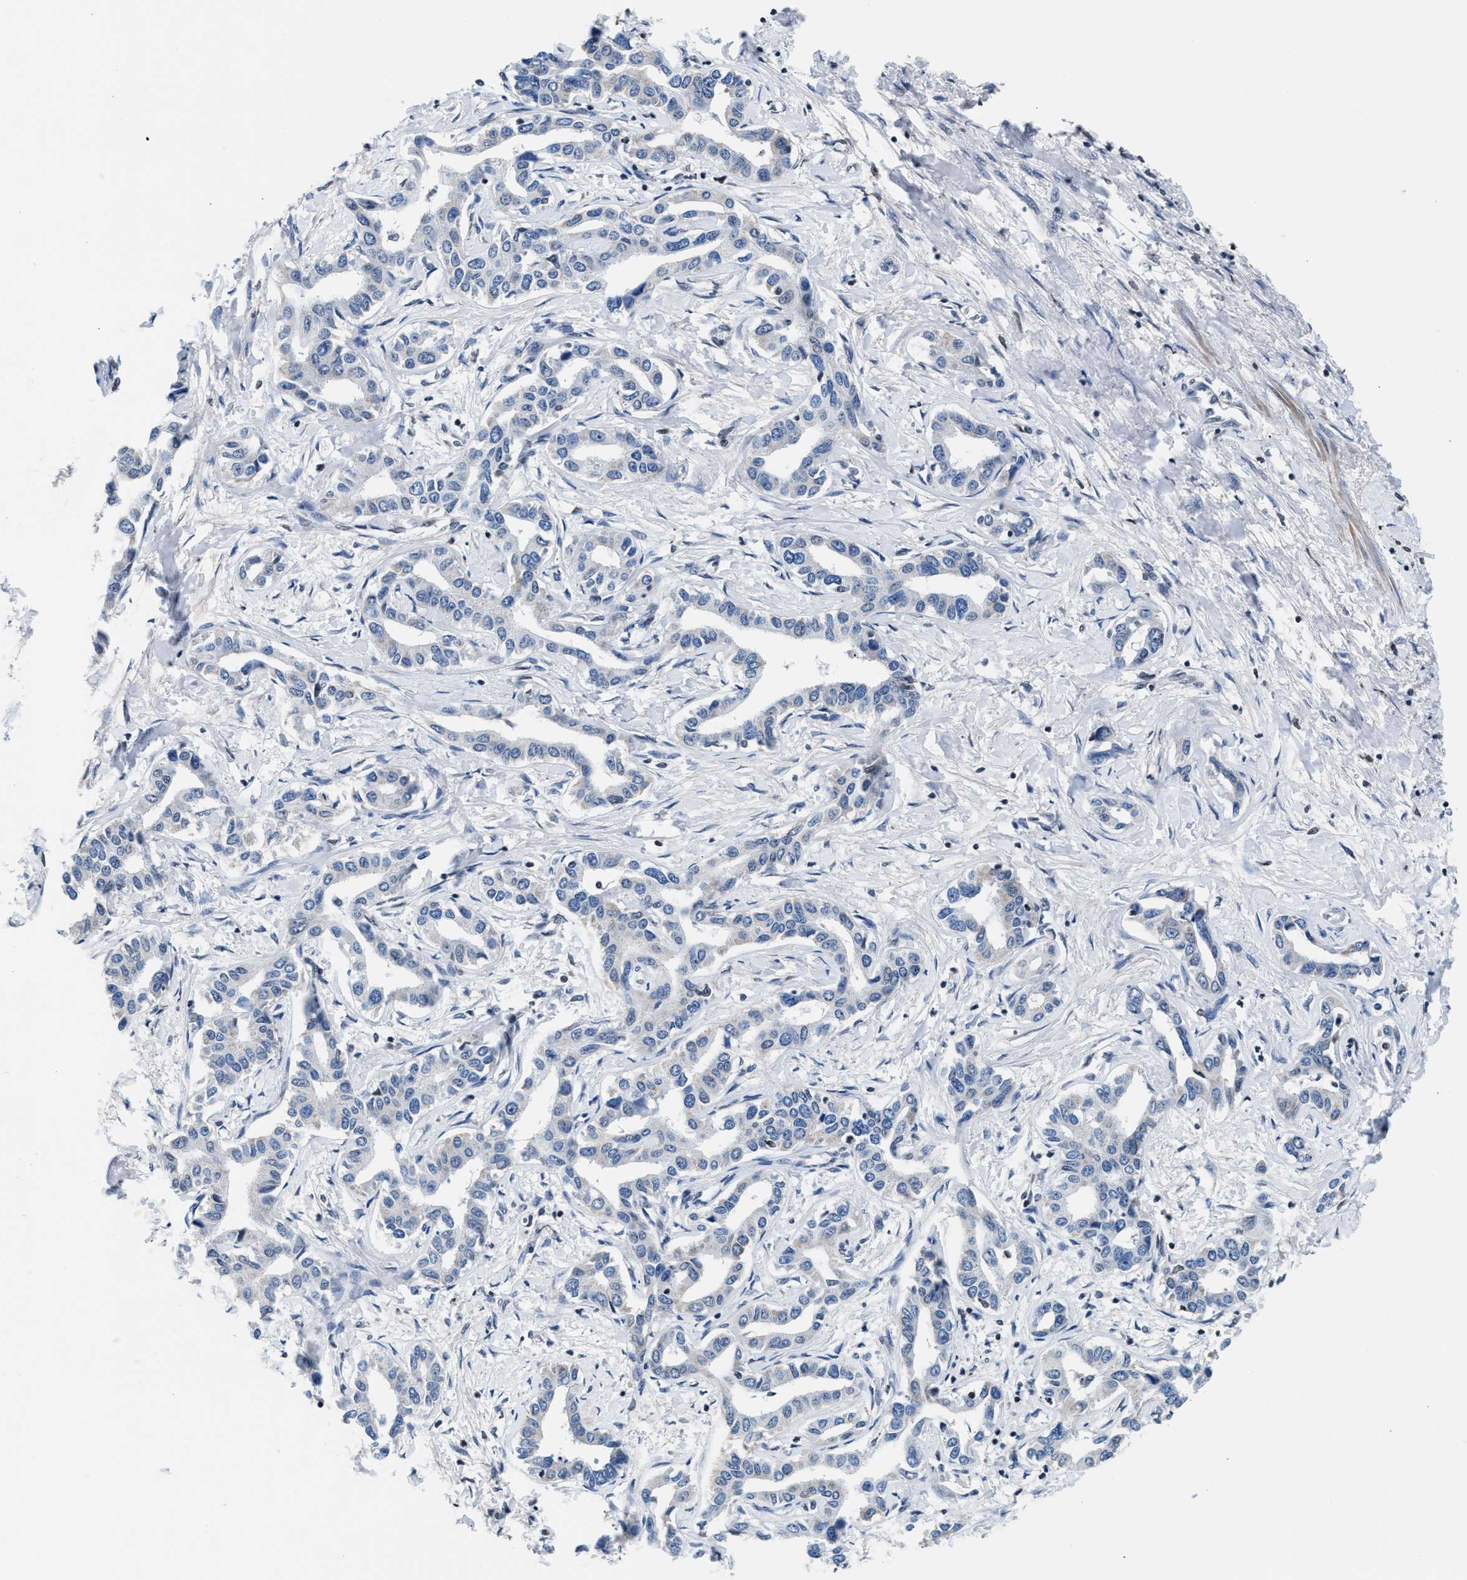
{"staining": {"intensity": "negative", "quantity": "none", "location": "none"}, "tissue": "liver cancer", "cell_type": "Tumor cells", "image_type": "cancer", "snomed": [{"axis": "morphology", "description": "Cholangiocarcinoma"}, {"axis": "topography", "description": "Liver"}], "caption": "Immunohistochemistry (IHC) of human cholangiocarcinoma (liver) reveals no positivity in tumor cells.", "gene": "MYH3", "patient": {"sex": "male", "age": 59}}